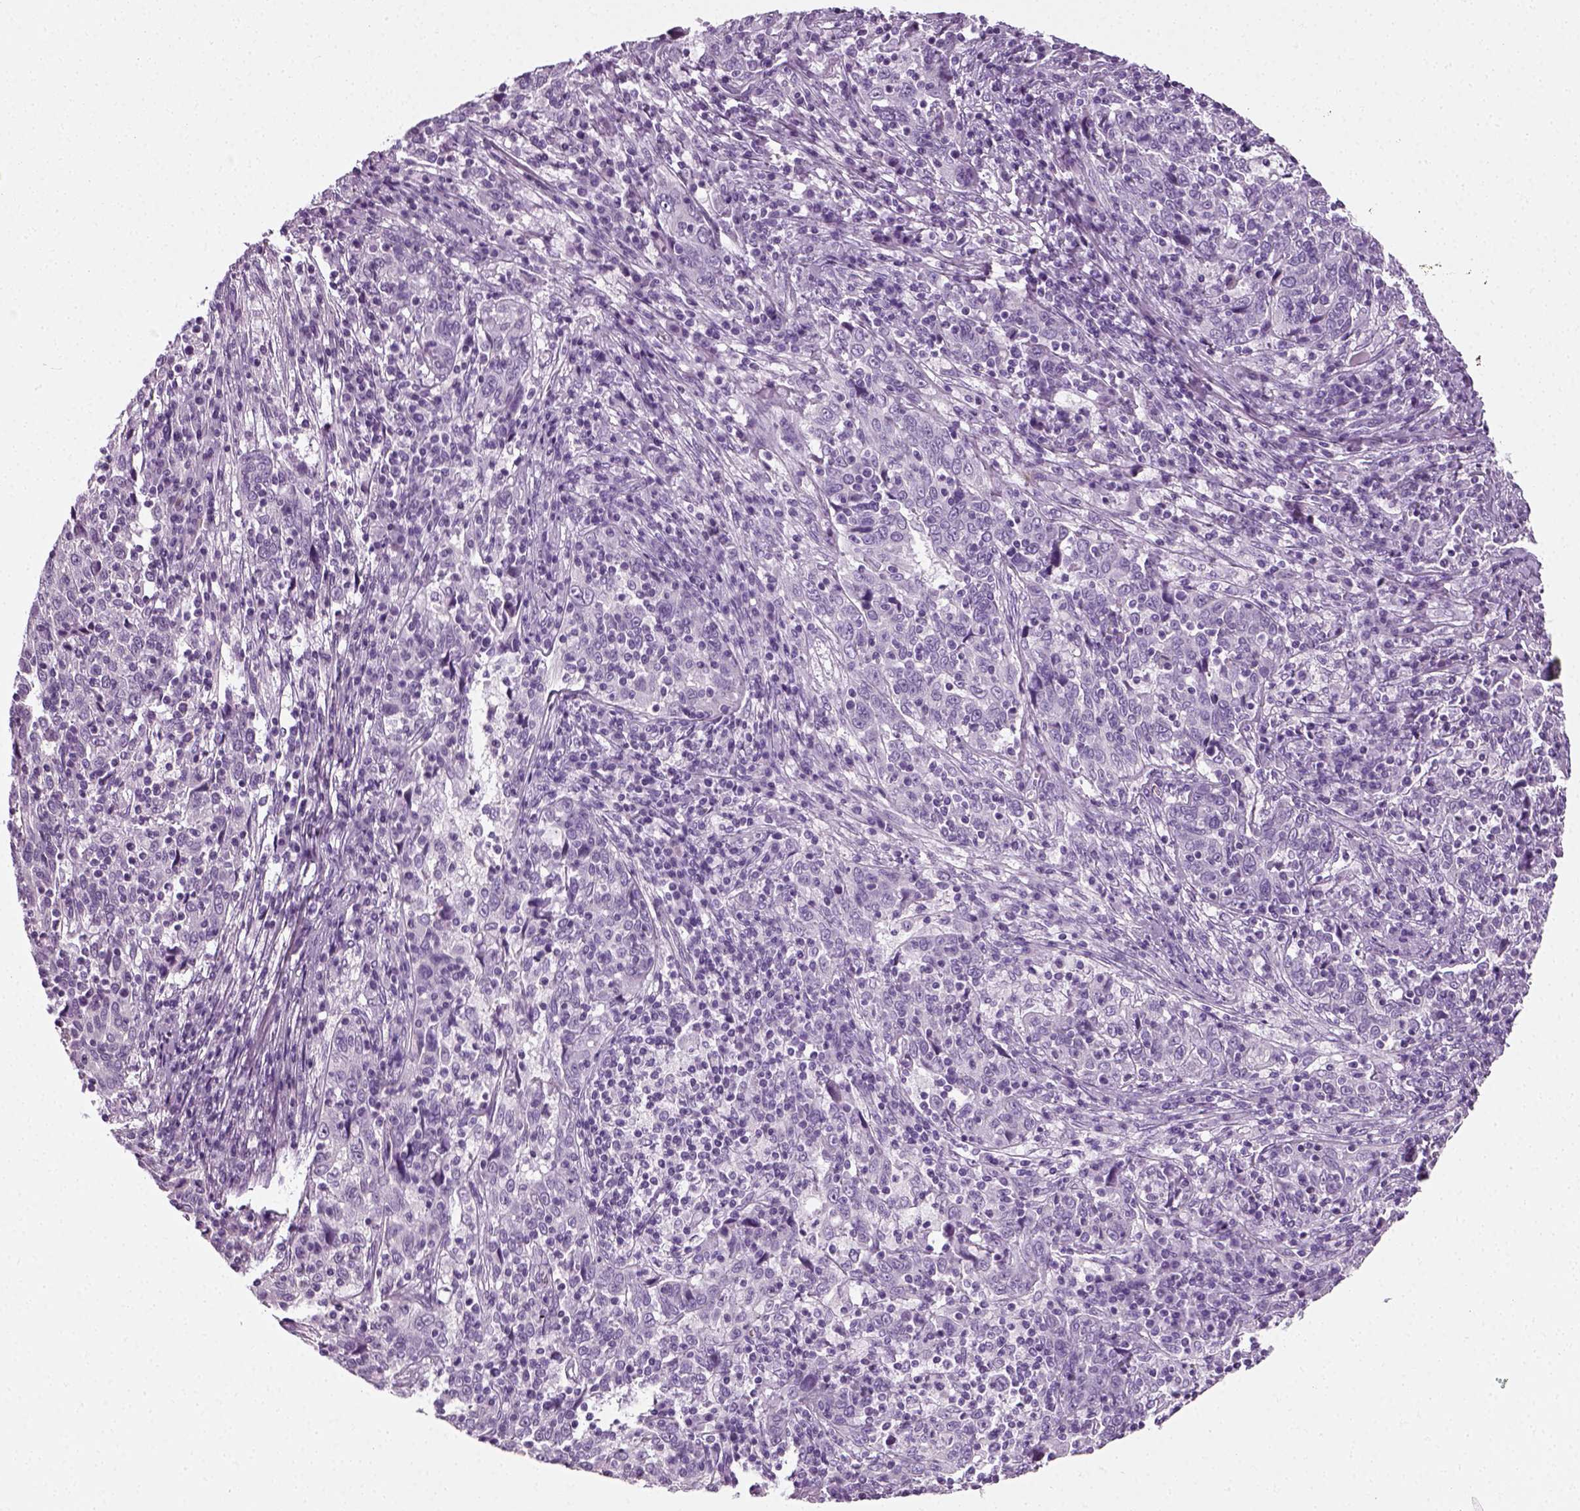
{"staining": {"intensity": "negative", "quantity": "none", "location": "none"}, "tissue": "cervical cancer", "cell_type": "Tumor cells", "image_type": "cancer", "snomed": [{"axis": "morphology", "description": "Squamous cell carcinoma, NOS"}, {"axis": "topography", "description": "Cervix"}], "caption": "Immunohistochemical staining of human cervical cancer (squamous cell carcinoma) exhibits no significant expression in tumor cells.", "gene": "SPATA31E1", "patient": {"sex": "female", "age": 46}}